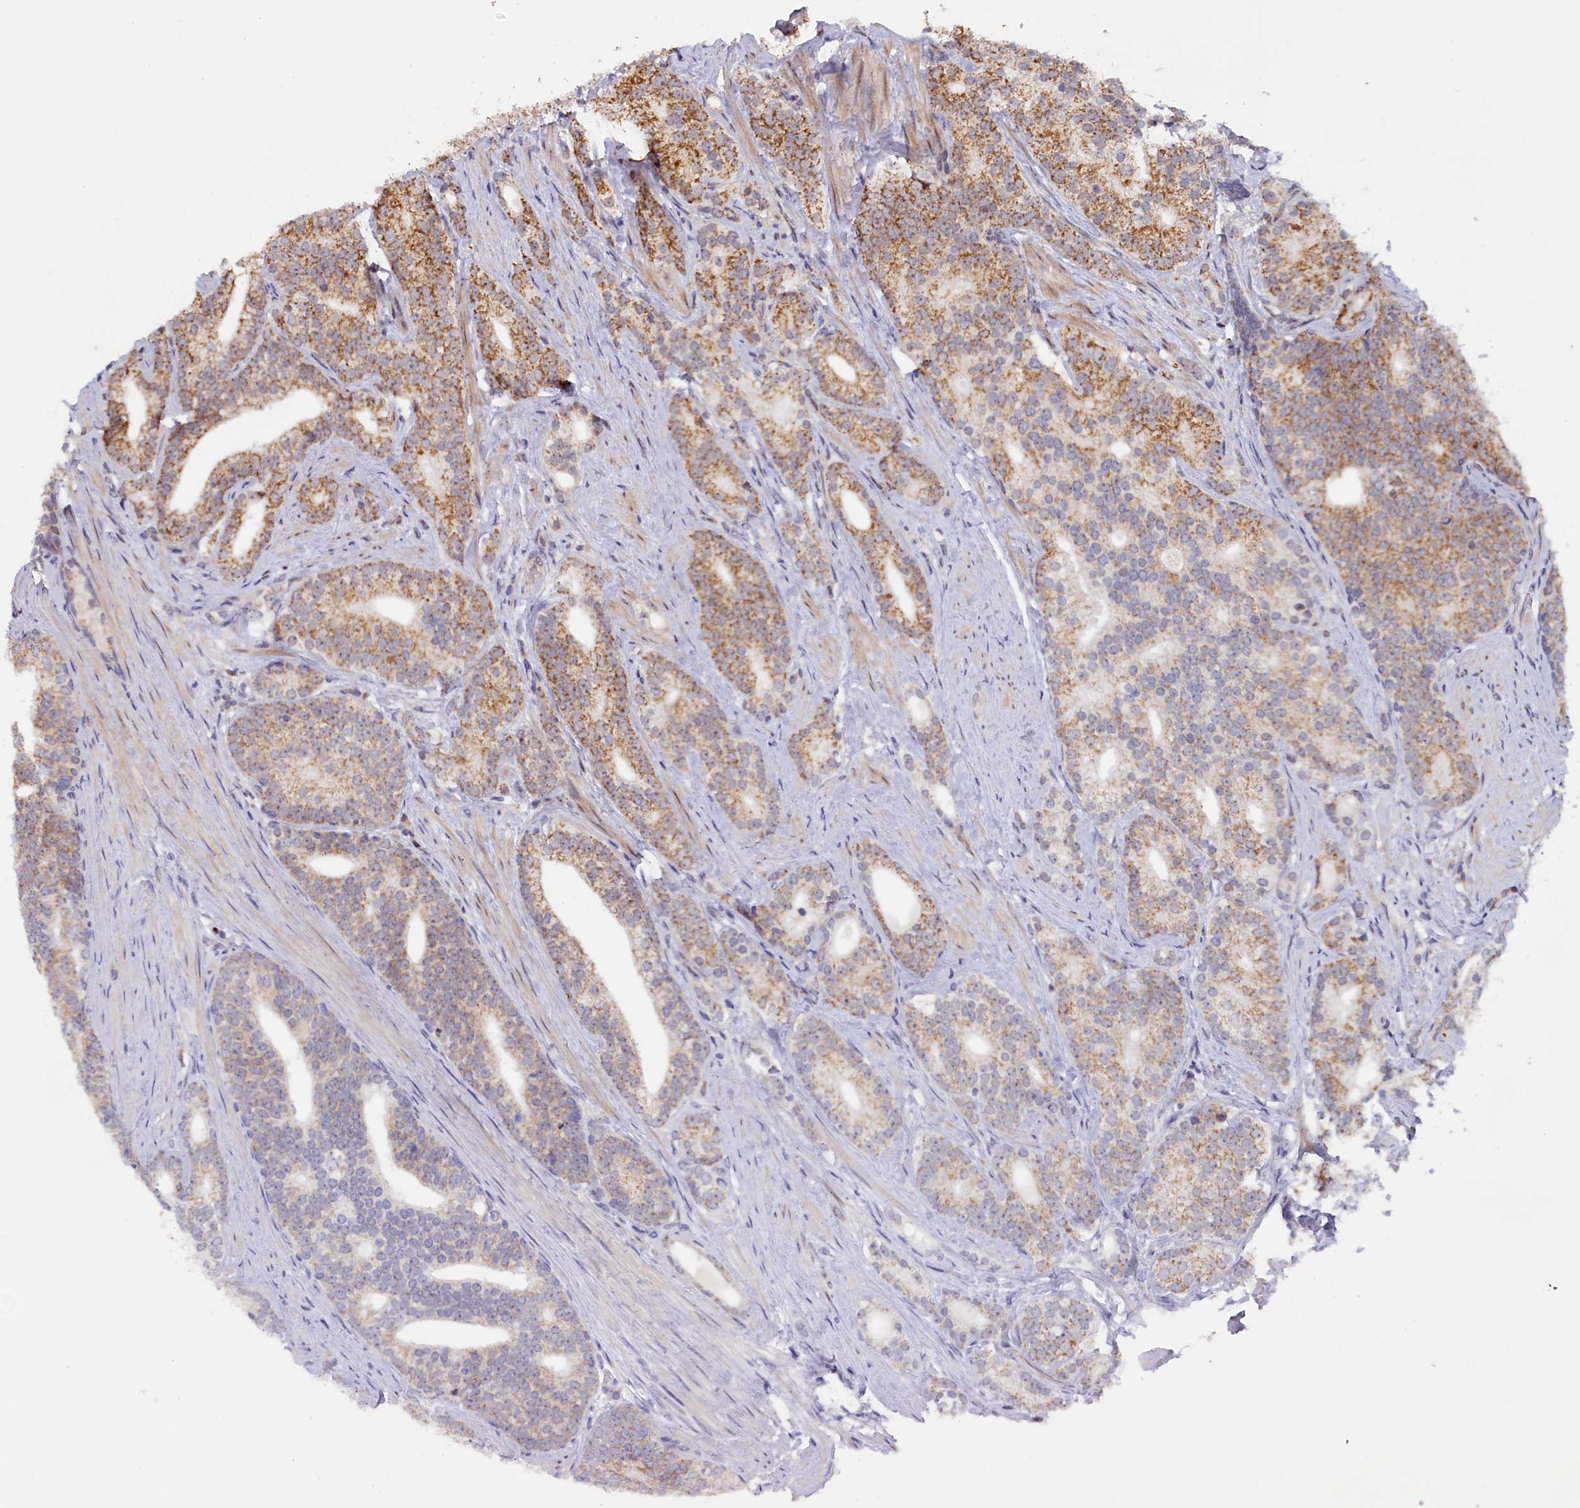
{"staining": {"intensity": "moderate", "quantity": "25%-75%", "location": "cytoplasmic/membranous"}, "tissue": "prostate cancer", "cell_type": "Tumor cells", "image_type": "cancer", "snomed": [{"axis": "morphology", "description": "Adenocarcinoma, Low grade"}, {"axis": "topography", "description": "Prostate"}], "caption": "Protein expression analysis of low-grade adenocarcinoma (prostate) exhibits moderate cytoplasmic/membranous positivity in approximately 25%-75% of tumor cells.", "gene": "DUS3L", "patient": {"sex": "male", "age": 71}}